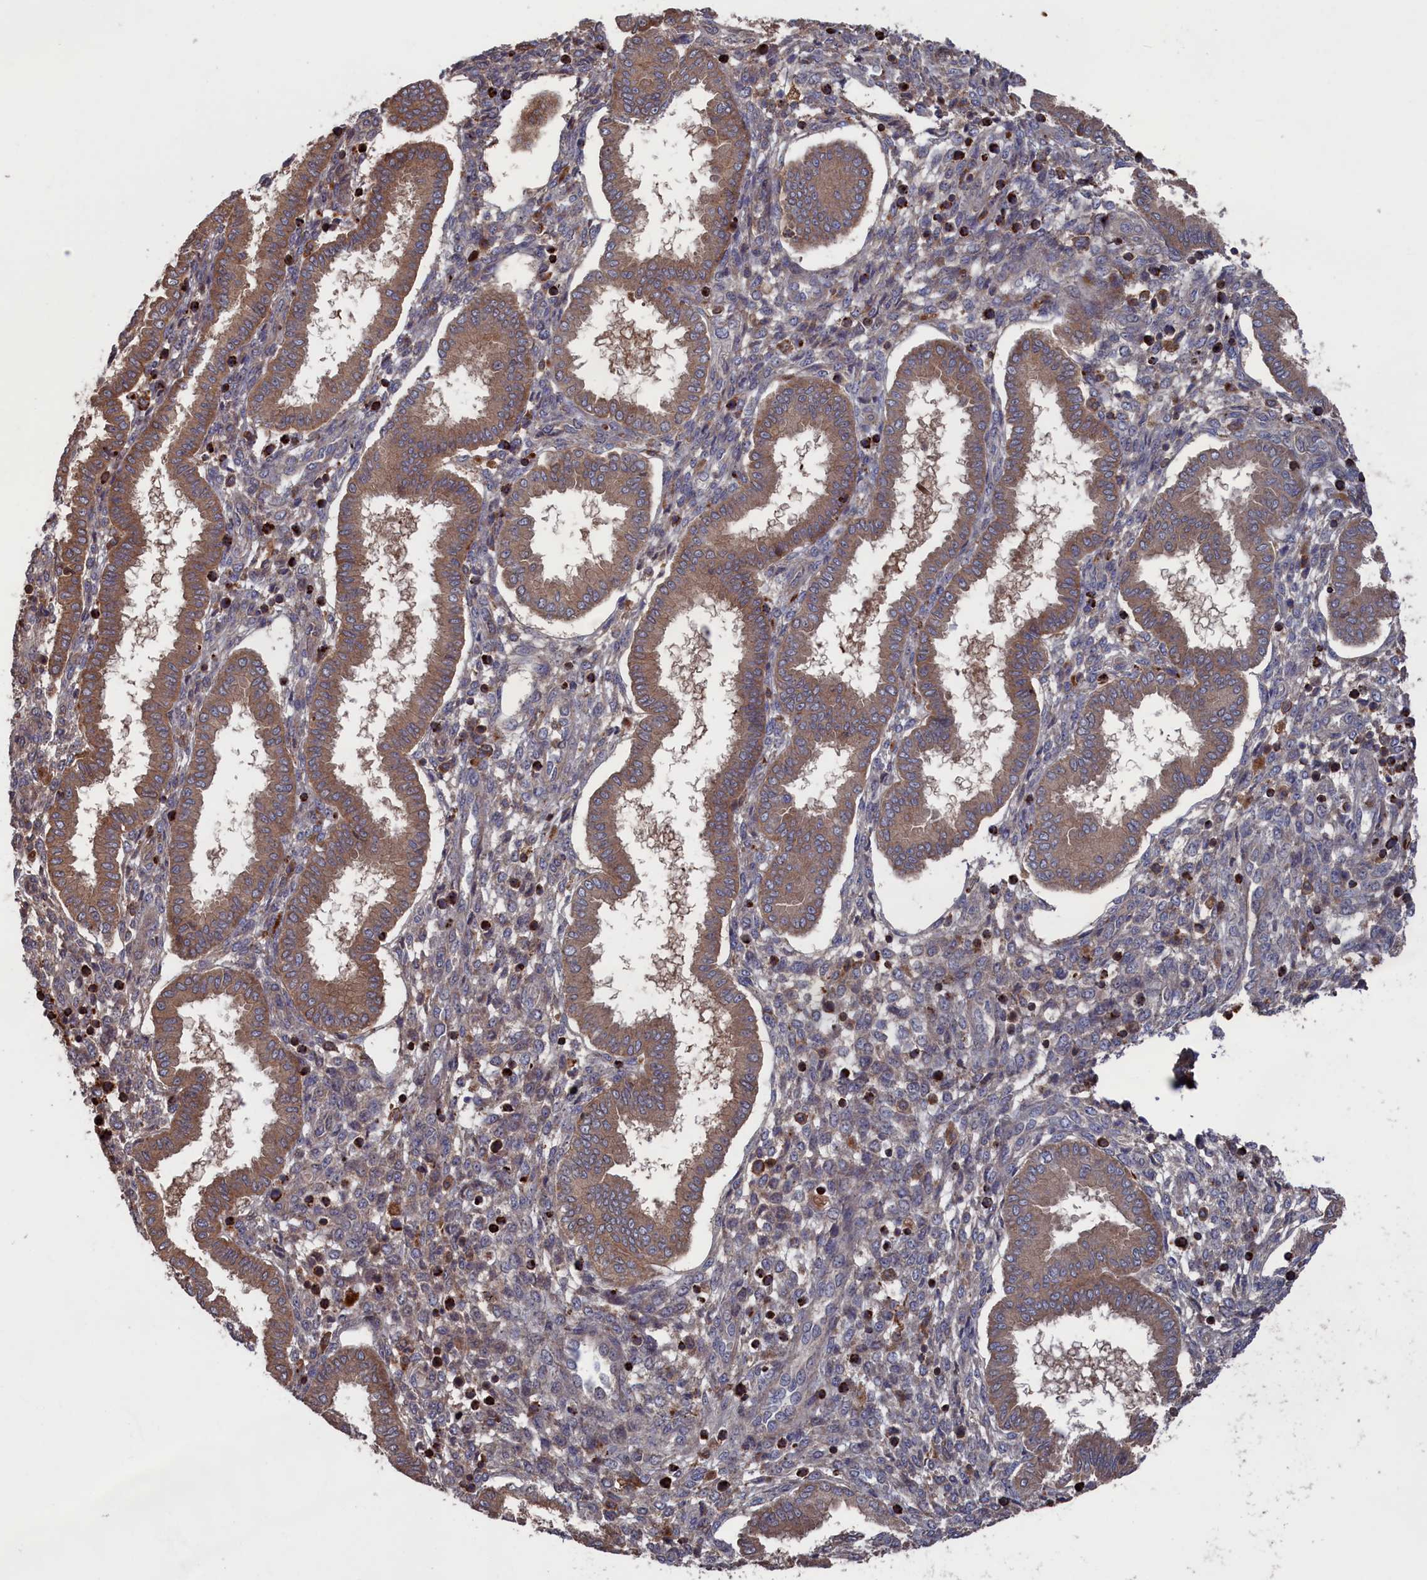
{"staining": {"intensity": "moderate", "quantity": "<25%", "location": "cytoplasmic/membranous"}, "tissue": "endometrium", "cell_type": "Cells in endometrial stroma", "image_type": "normal", "snomed": [{"axis": "morphology", "description": "Normal tissue, NOS"}, {"axis": "topography", "description": "Endometrium"}], "caption": "Immunohistochemical staining of unremarkable endometrium demonstrates low levels of moderate cytoplasmic/membranous staining in approximately <25% of cells in endometrial stroma.", "gene": "PLA2G15", "patient": {"sex": "female", "age": 24}}